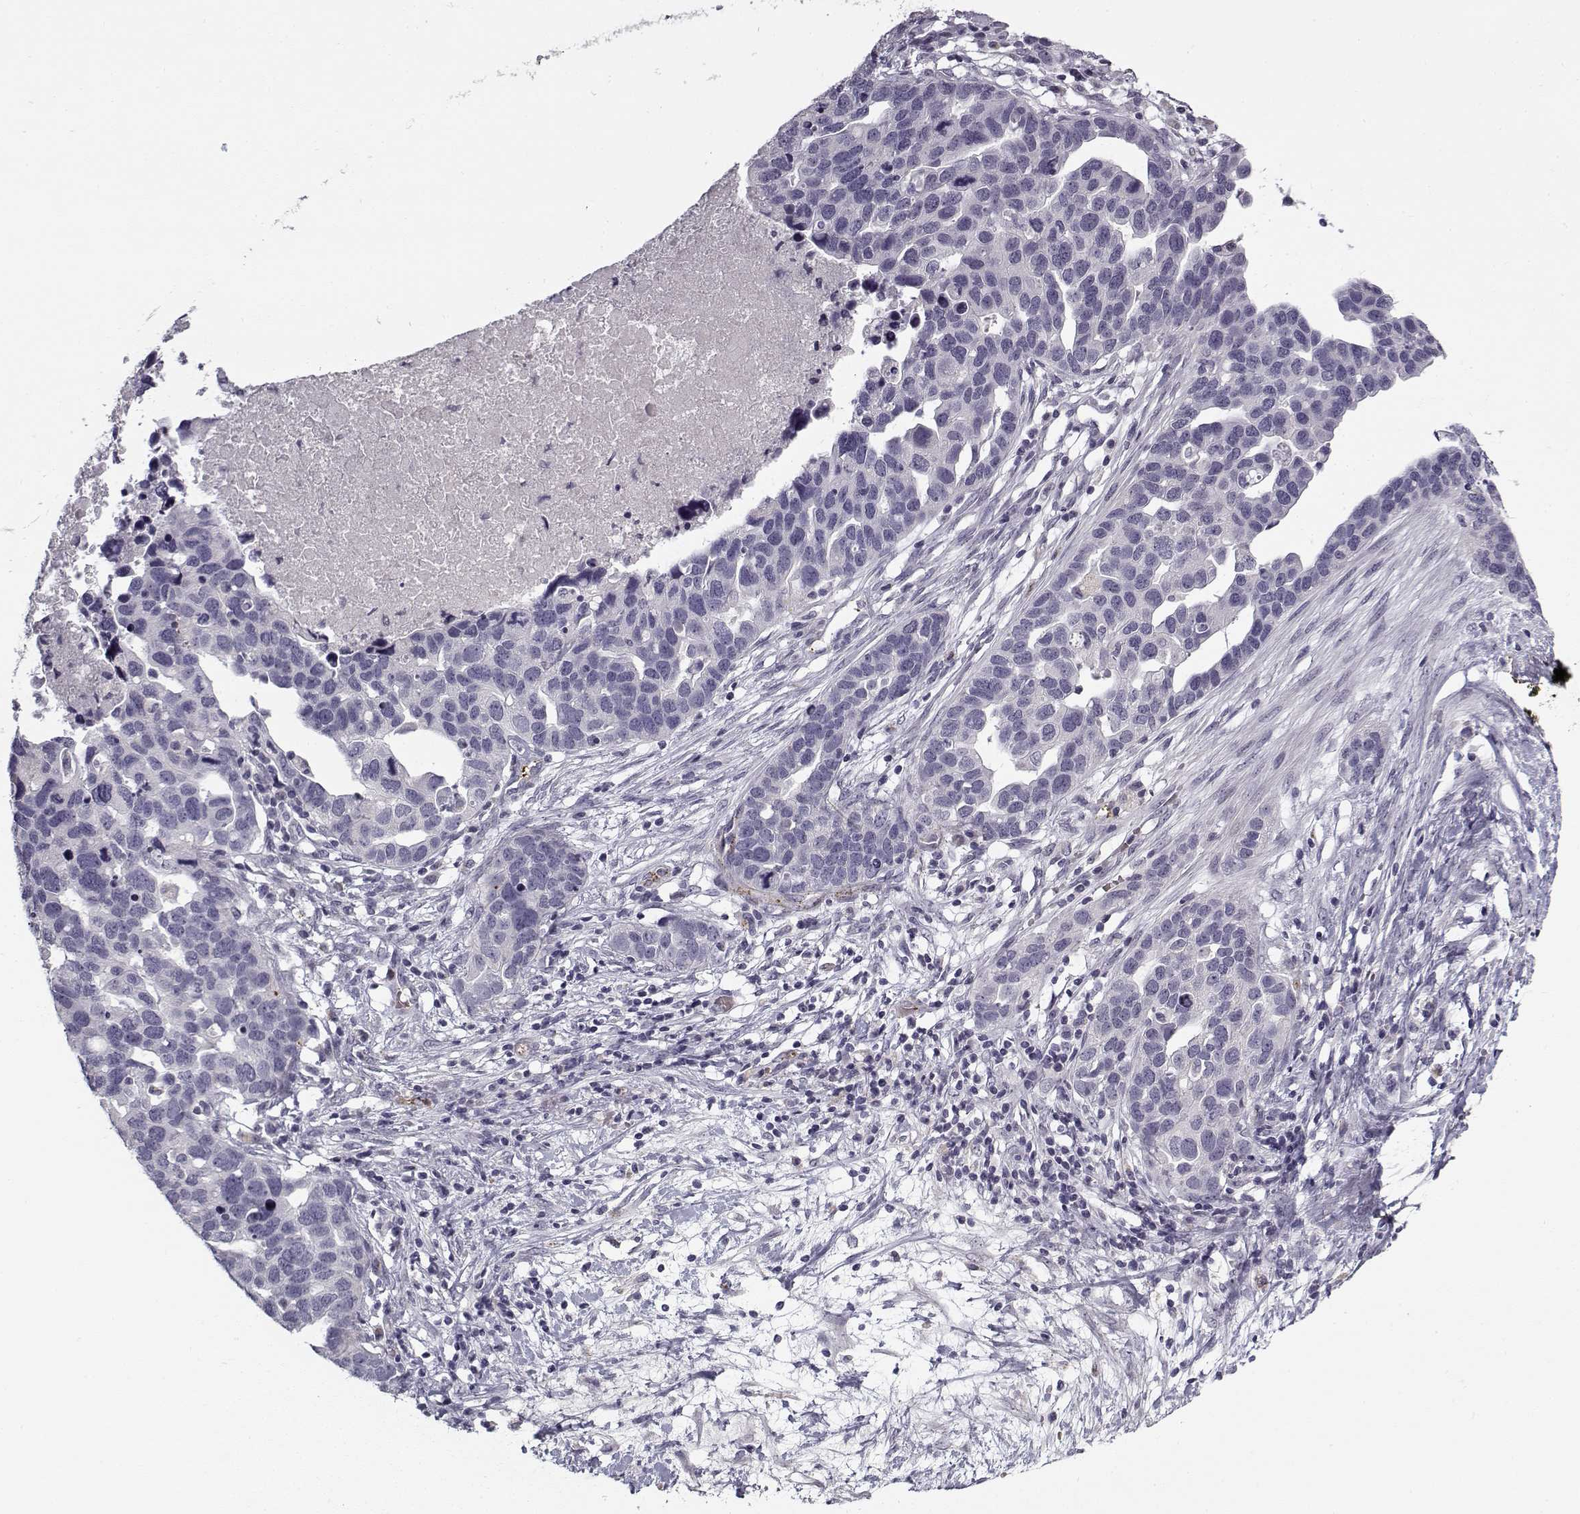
{"staining": {"intensity": "negative", "quantity": "none", "location": "none"}, "tissue": "ovarian cancer", "cell_type": "Tumor cells", "image_type": "cancer", "snomed": [{"axis": "morphology", "description": "Cystadenocarcinoma, serous, NOS"}, {"axis": "topography", "description": "Ovary"}], "caption": "Tumor cells show no significant positivity in ovarian cancer (serous cystadenocarcinoma).", "gene": "SNCA", "patient": {"sex": "female", "age": 54}}